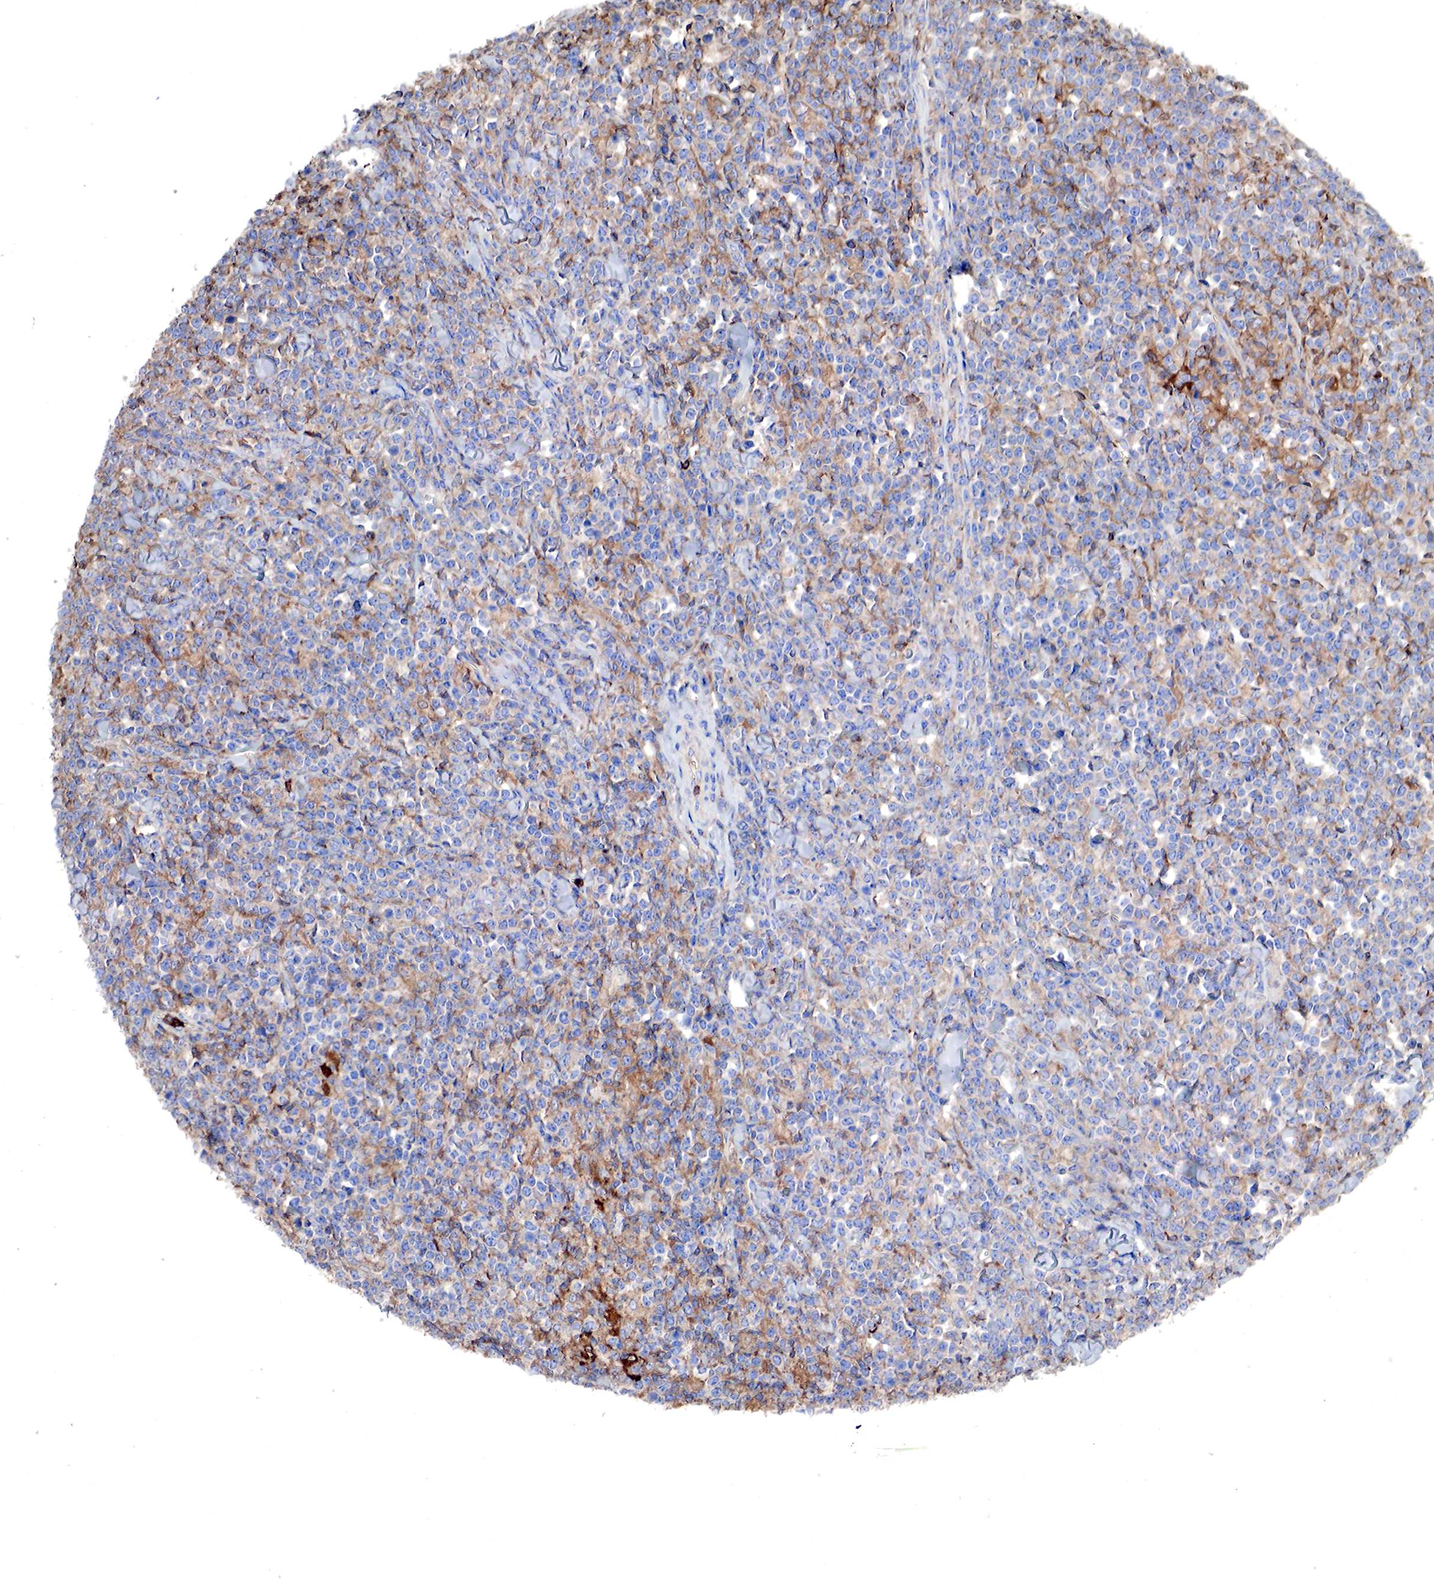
{"staining": {"intensity": "moderate", "quantity": "25%-75%", "location": "cytoplasmic/membranous"}, "tissue": "lymphoma", "cell_type": "Tumor cells", "image_type": "cancer", "snomed": [{"axis": "morphology", "description": "Malignant lymphoma, non-Hodgkin's type, High grade"}, {"axis": "topography", "description": "Small intestine"}, {"axis": "topography", "description": "Colon"}], "caption": "This histopathology image shows immunohistochemistry staining of human high-grade malignant lymphoma, non-Hodgkin's type, with medium moderate cytoplasmic/membranous expression in approximately 25%-75% of tumor cells.", "gene": "G6PD", "patient": {"sex": "male", "age": 8}}